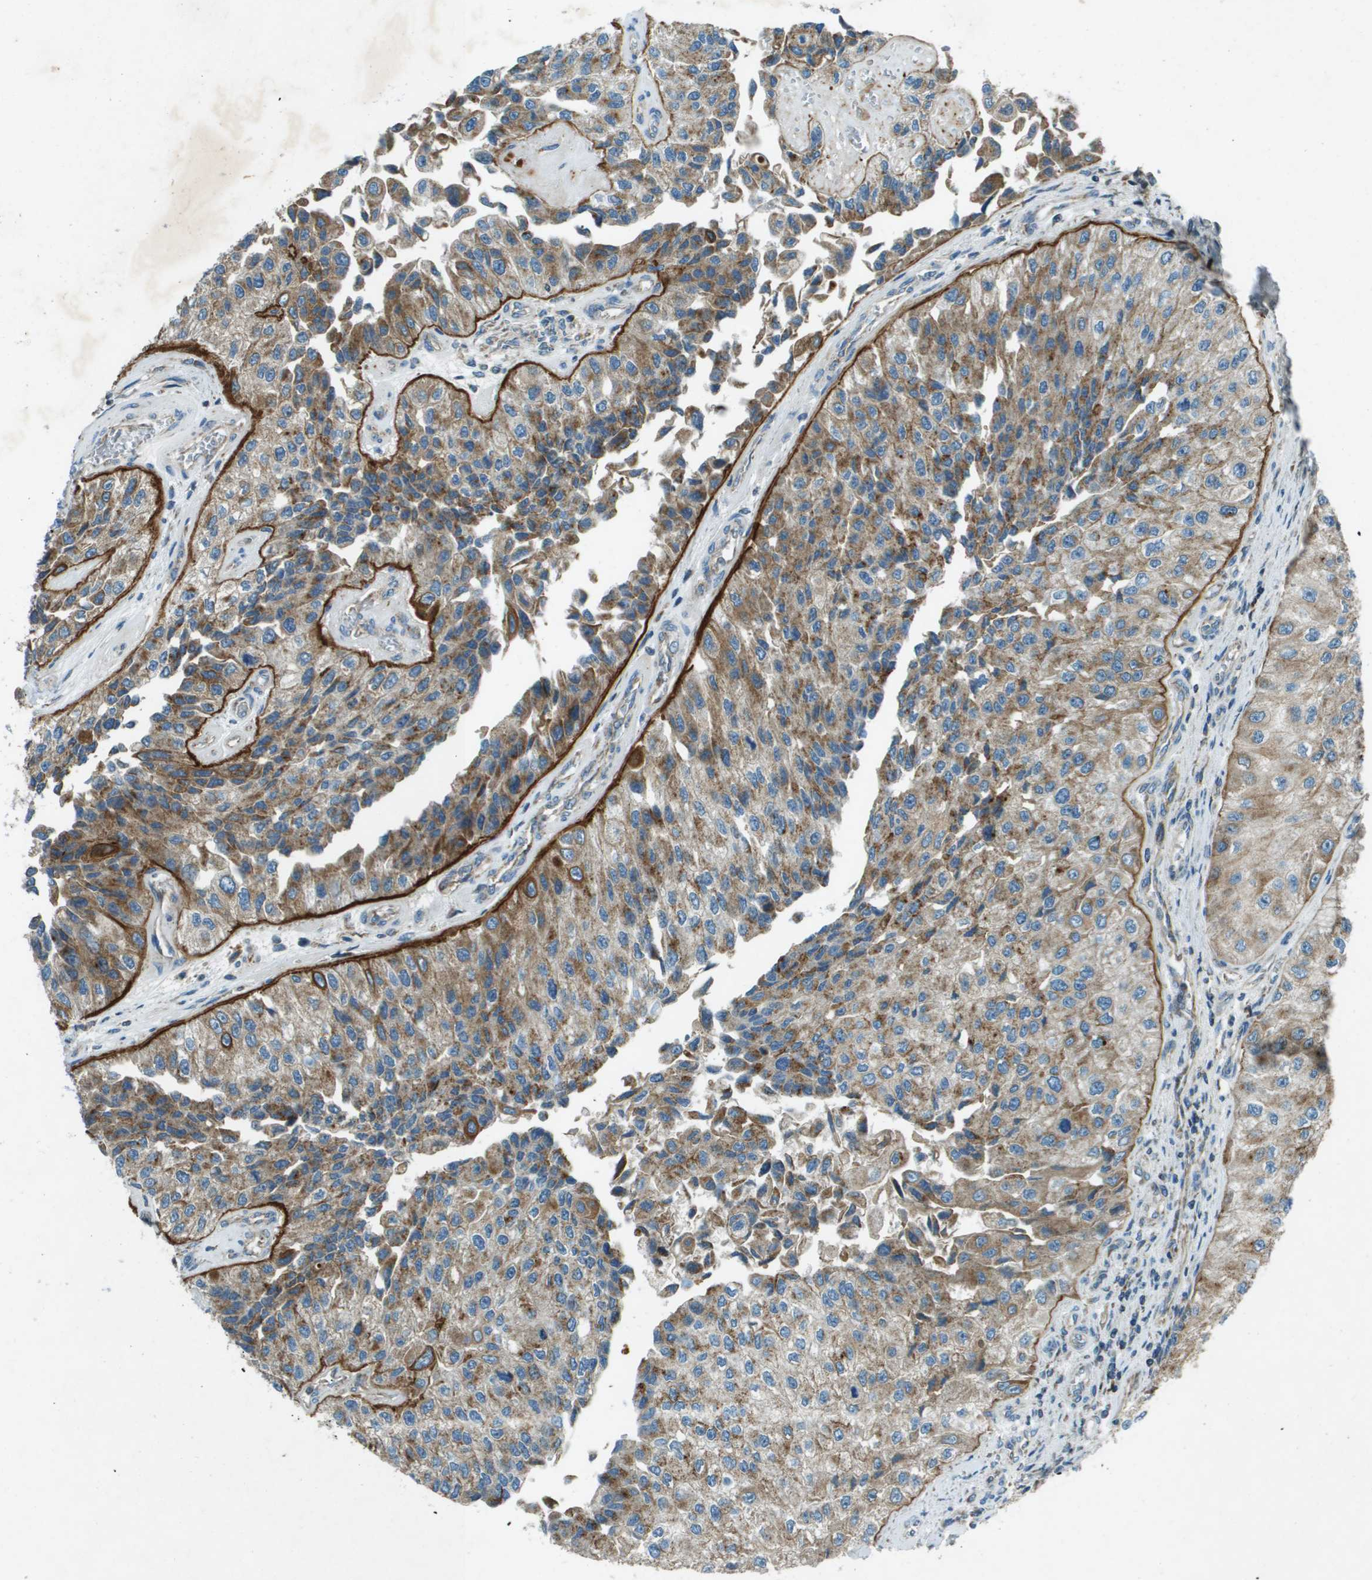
{"staining": {"intensity": "moderate", "quantity": ">75%", "location": "cytoplasmic/membranous"}, "tissue": "urothelial cancer", "cell_type": "Tumor cells", "image_type": "cancer", "snomed": [{"axis": "morphology", "description": "Urothelial carcinoma, High grade"}, {"axis": "topography", "description": "Kidney"}, {"axis": "topography", "description": "Urinary bladder"}], "caption": "Immunohistochemical staining of human high-grade urothelial carcinoma displays moderate cytoplasmic/membranous protein staining in about >75% of tumor cells.", "gene": "MIGA1", "patient": {"sex": "male", "age": 77}}